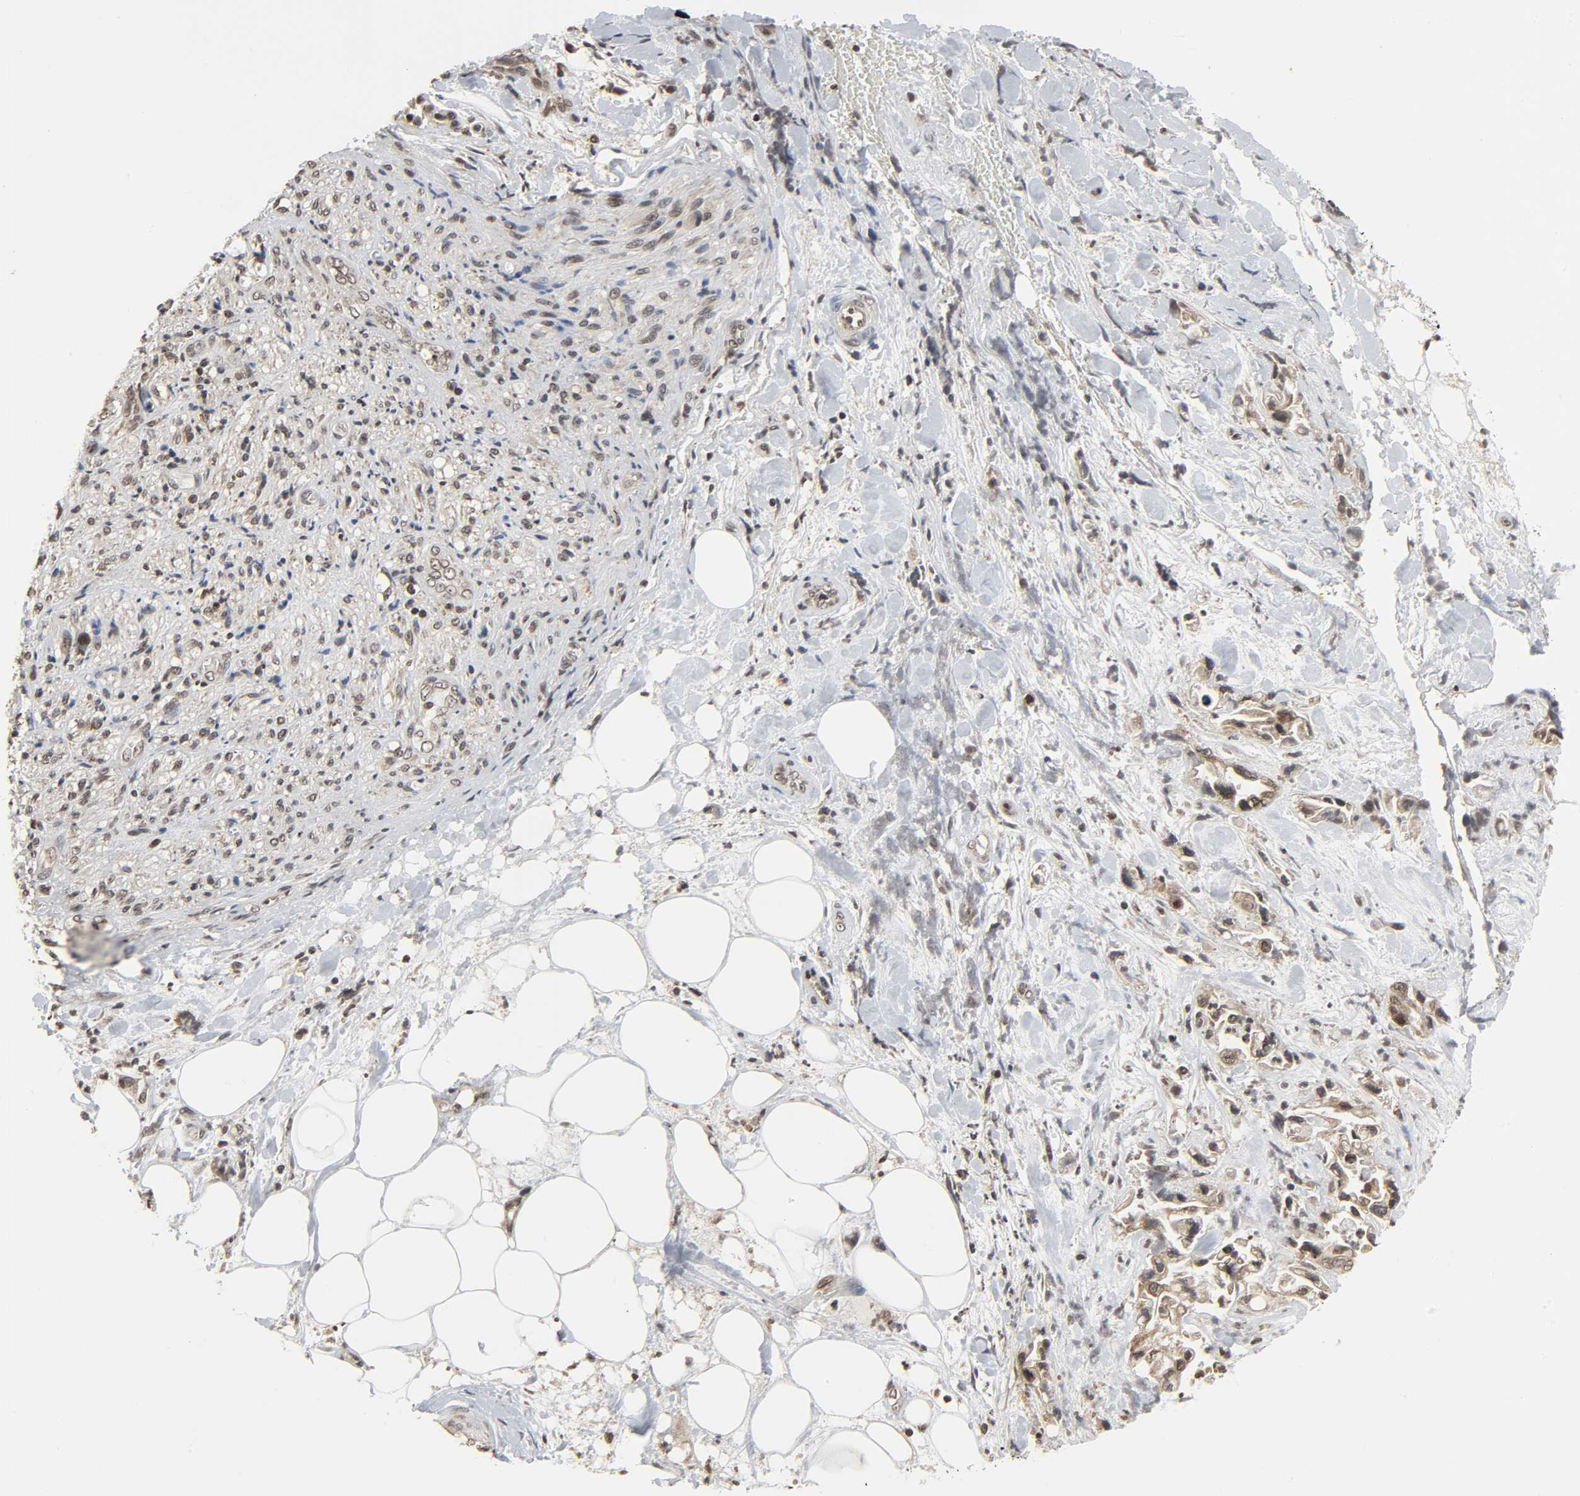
{"staining": {"intensity": "weak", "quantity": "25%-75%", "location": "cytoplasmic/membranous,nuclear"}, "tissue": "pancreatic cancer", "cell_type": "Tumor cells", "image_type": "cancer", "snomed": [{"axis": "morphology", "description": "Adenocarcinoma, NOS"}, {"axis": "topography", "description": "Pancreas"}], "caption": "A photomicrograph showing weak cytoplasmic/membranous and nuclear expression in about 25%-75% of tumor cells in pancreatic cancer (adenocarcinoma), as visualized by brown immunohistochemical staining.", "gene": "XRCC1", "patient": {"sex": "male", "age": 70}}